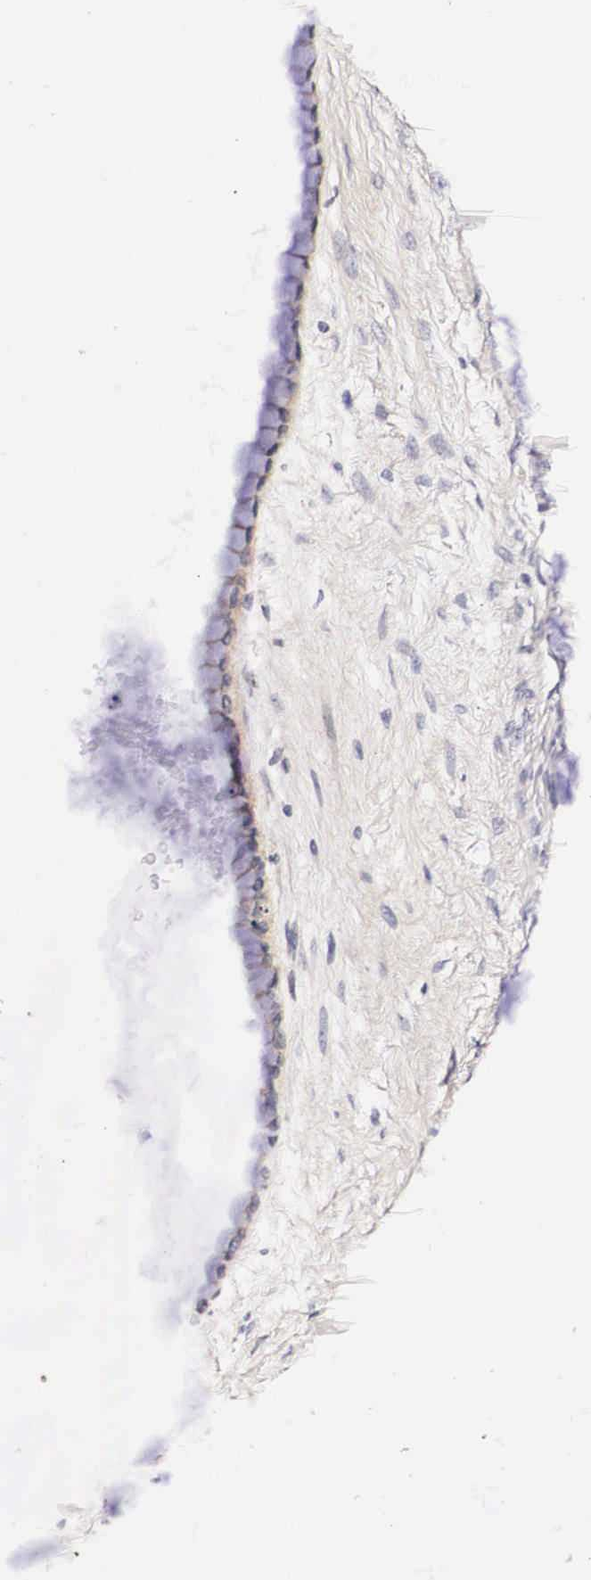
{"staining": {"intensity": "negative", "quantity": "none", "location": "none"}, "tissue": "ovarian cancer", "cell_type": "Tumor cells", "image_type": "cancer", "snomed": [{"axis": "morphology", "description": "Cystadenocarcinoma, mucinous, NOS"}, {"axis": "topography", "description": "Ovary"}], "caption": "Image shows no protein positivity in tumor cells of ovarian cancer (mucinous cystadenocarcinoma) tissue.", "gene": "PHETA2", "patient": {"sex": "female", "age": 25}}